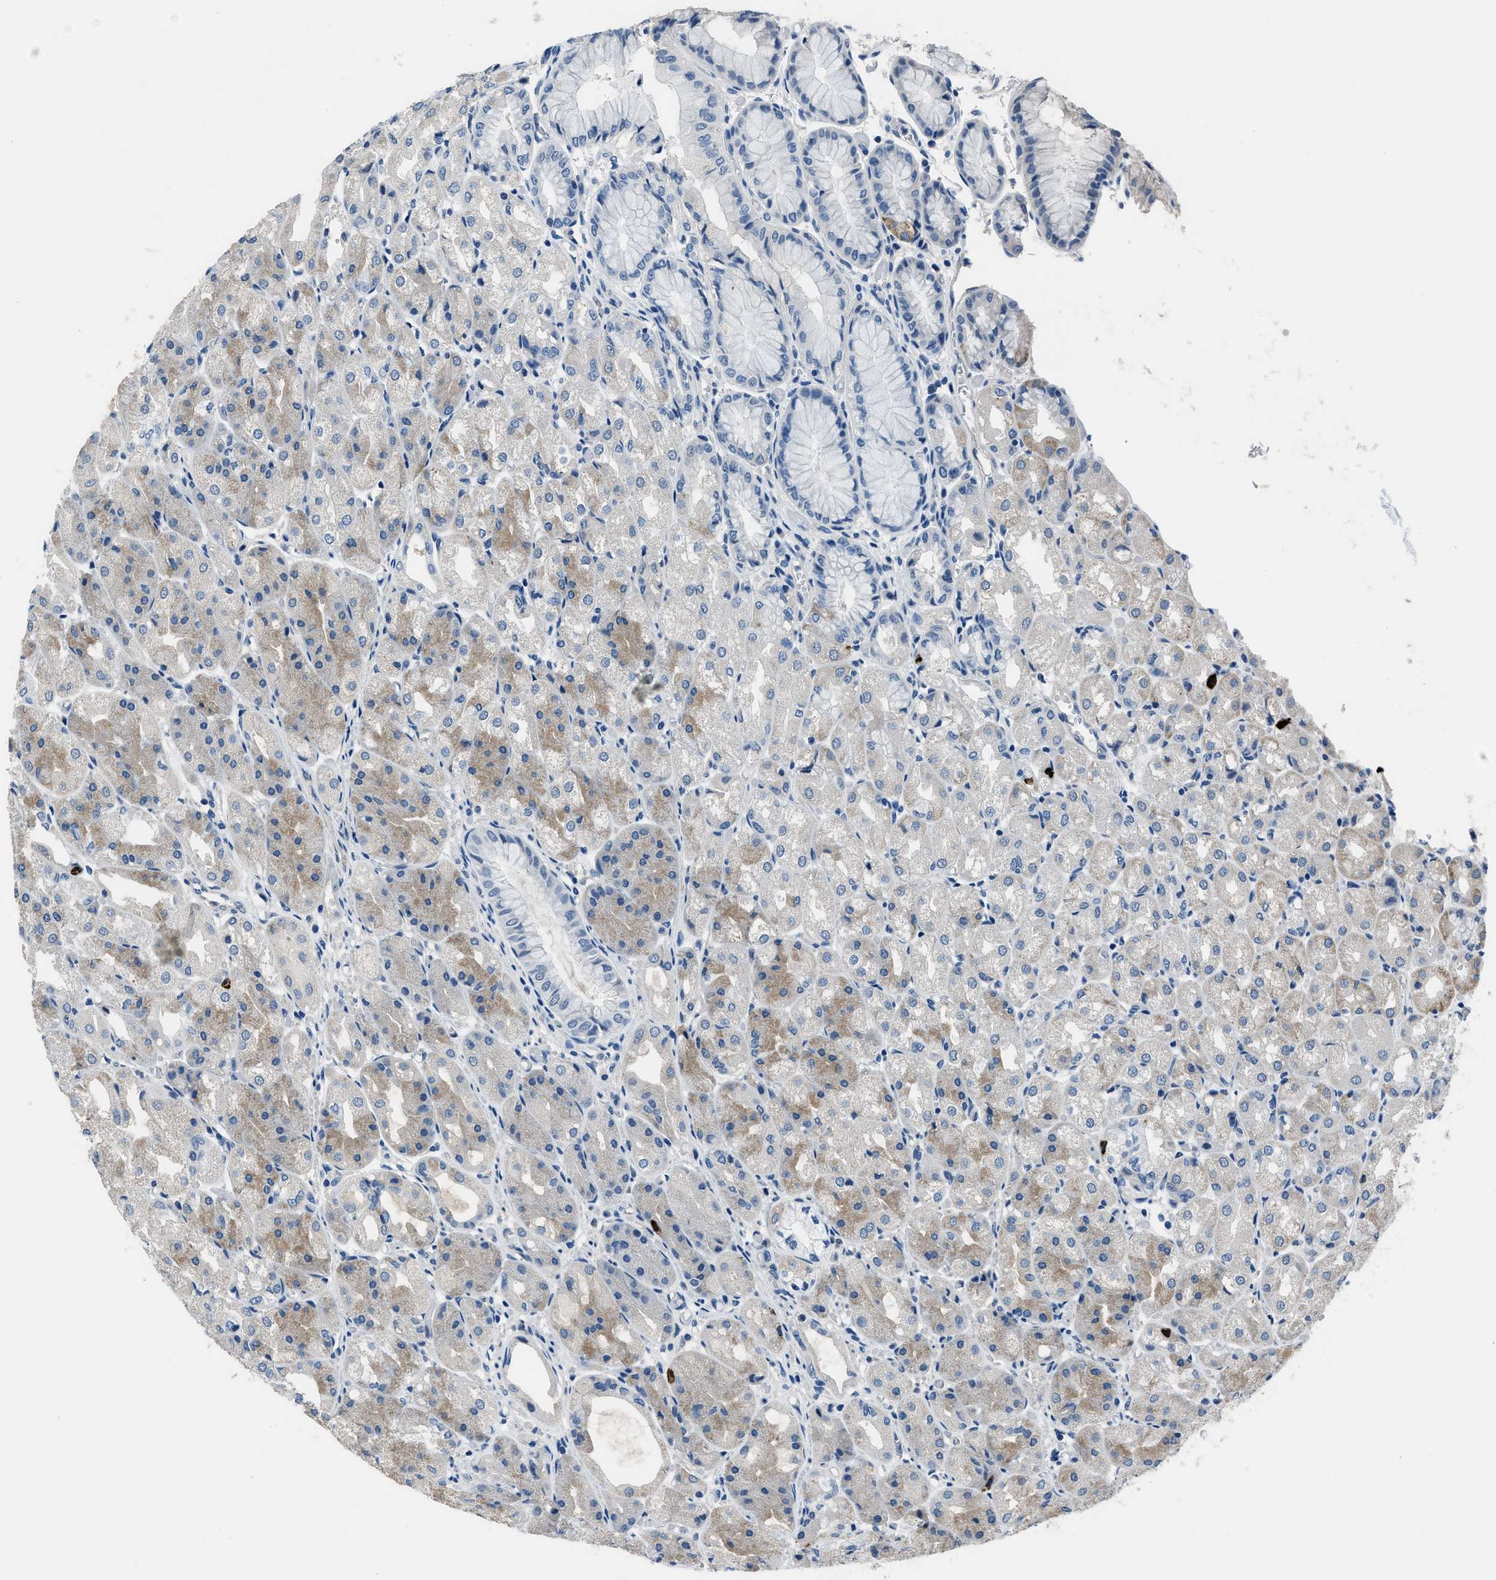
{"staining": {"intensity": "weak", "quantity": "<25%", "location": "cytoplasmic/membranous"}, "tissue": "stomach", "cell_type": "Glandular cells", "image_type": "normal", "snomed": [{"axis": "morphology", "description": "Normal tissue, NOS"}, {"axis": "topography", "description": "Stomach, upper"}], "caption": "DAB (3,3'-diaminobenzidine) immunohistochemical staining of benign human stomach exhibits no significant positivity in glandular cells.", "gene": "GJA3", "patient": {"sex": "male", "age": 72}}